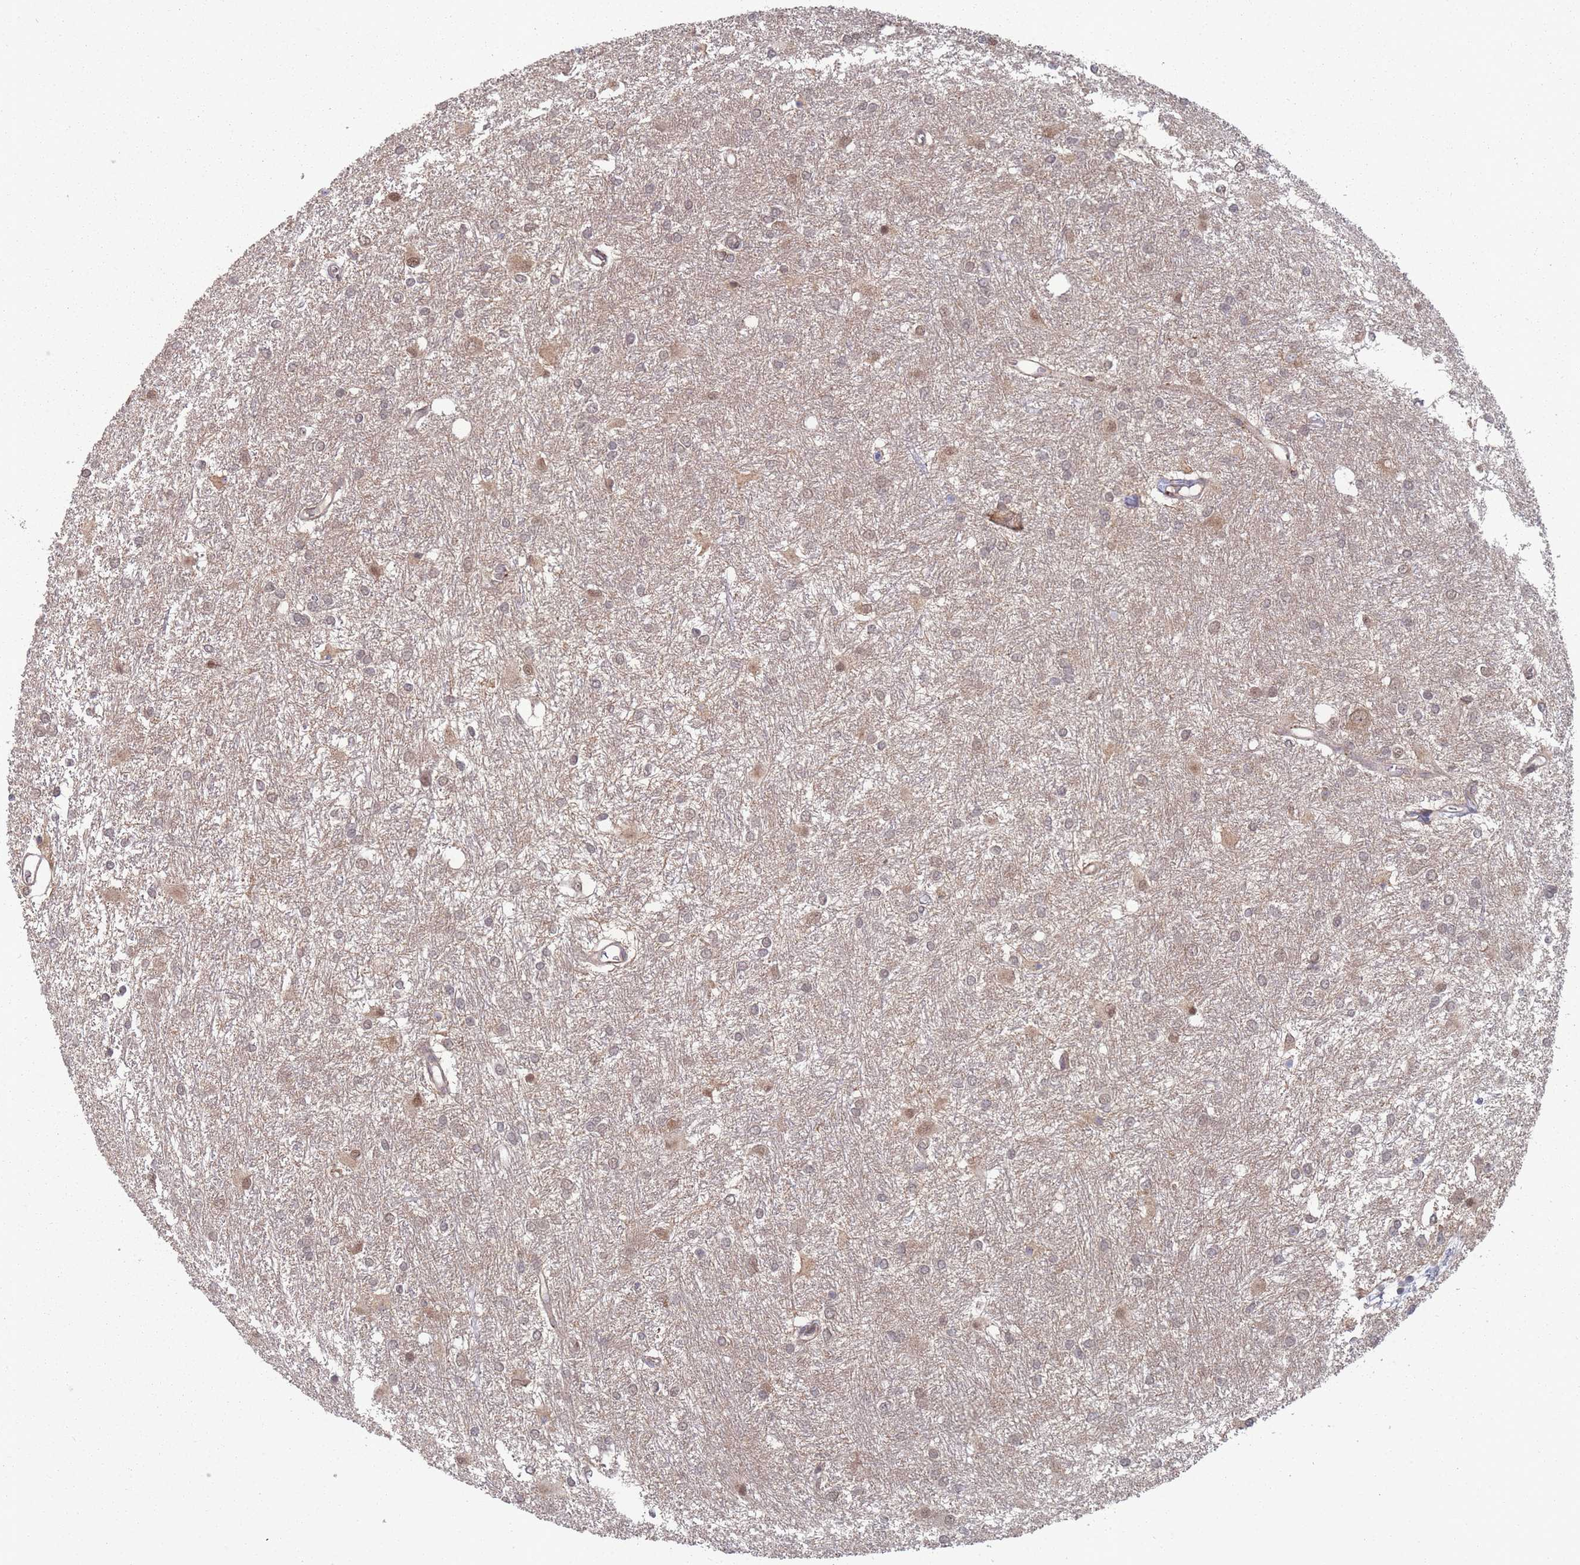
{"staining": {"intensity": "moderate", "quantity": "25%-75%", "location": "cytoplasmic/membranous,nuclear"}, "tissue": "glioma", "cell_type": "Tumor cells", "image_type": "cancer", "snomed": [{"axis": "morphology", "description": "Glioma, malignant, High grade"}, {"axis": "topography", "description": "Brain"}], "caption": "This image demonstrates IHC staining of human glioma, with medium moderate cytoplasmic/membranous and nuclear positivity in about 25%-75% of tumor cells.", "gene": "CNTRL", "patient": {"sex": "female", "age": 50}}